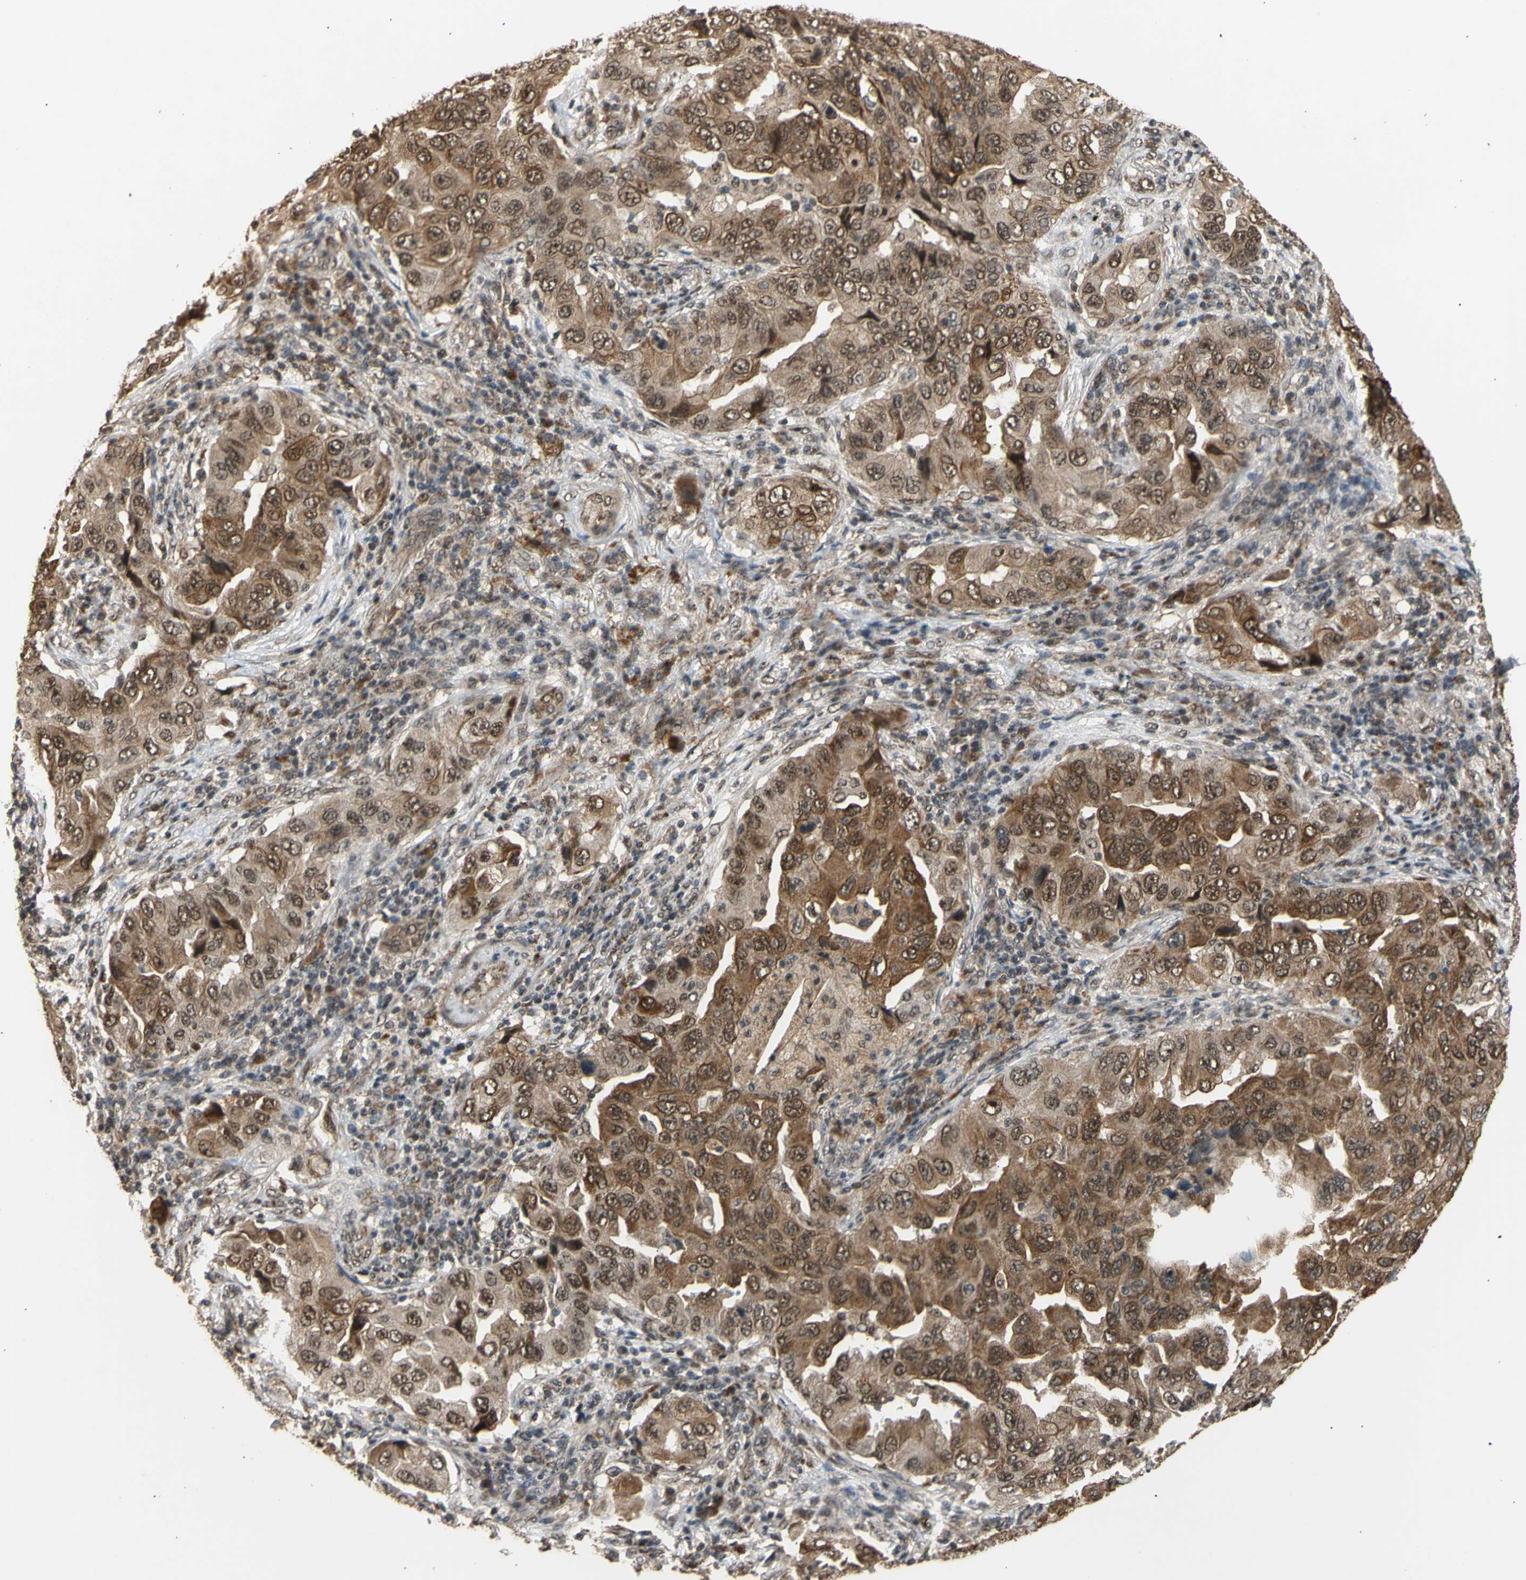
{"staining": {"intensity": "moderate", "quantity": ">75%", "location": "cytoplasmic/membranous,nuclear"}, "tissue": "lung cancer", "cell_type": "Tumor cells", "image_type": "cancer", "snomed": [{"axis": "morphology", "description": "Adenocarcinoma, NOS"}, {"axis": "topography", "description": "Lung"}], "caption": "This is an image of immunohistochemistry (IHC) staining of lung adenocarcinoma, which shows moderate staining in the cytoplasmic/membranous and nuclear of tumor cells.", "gene": "GTF2E2", "patient": {"sex": "female", "age": 65}}